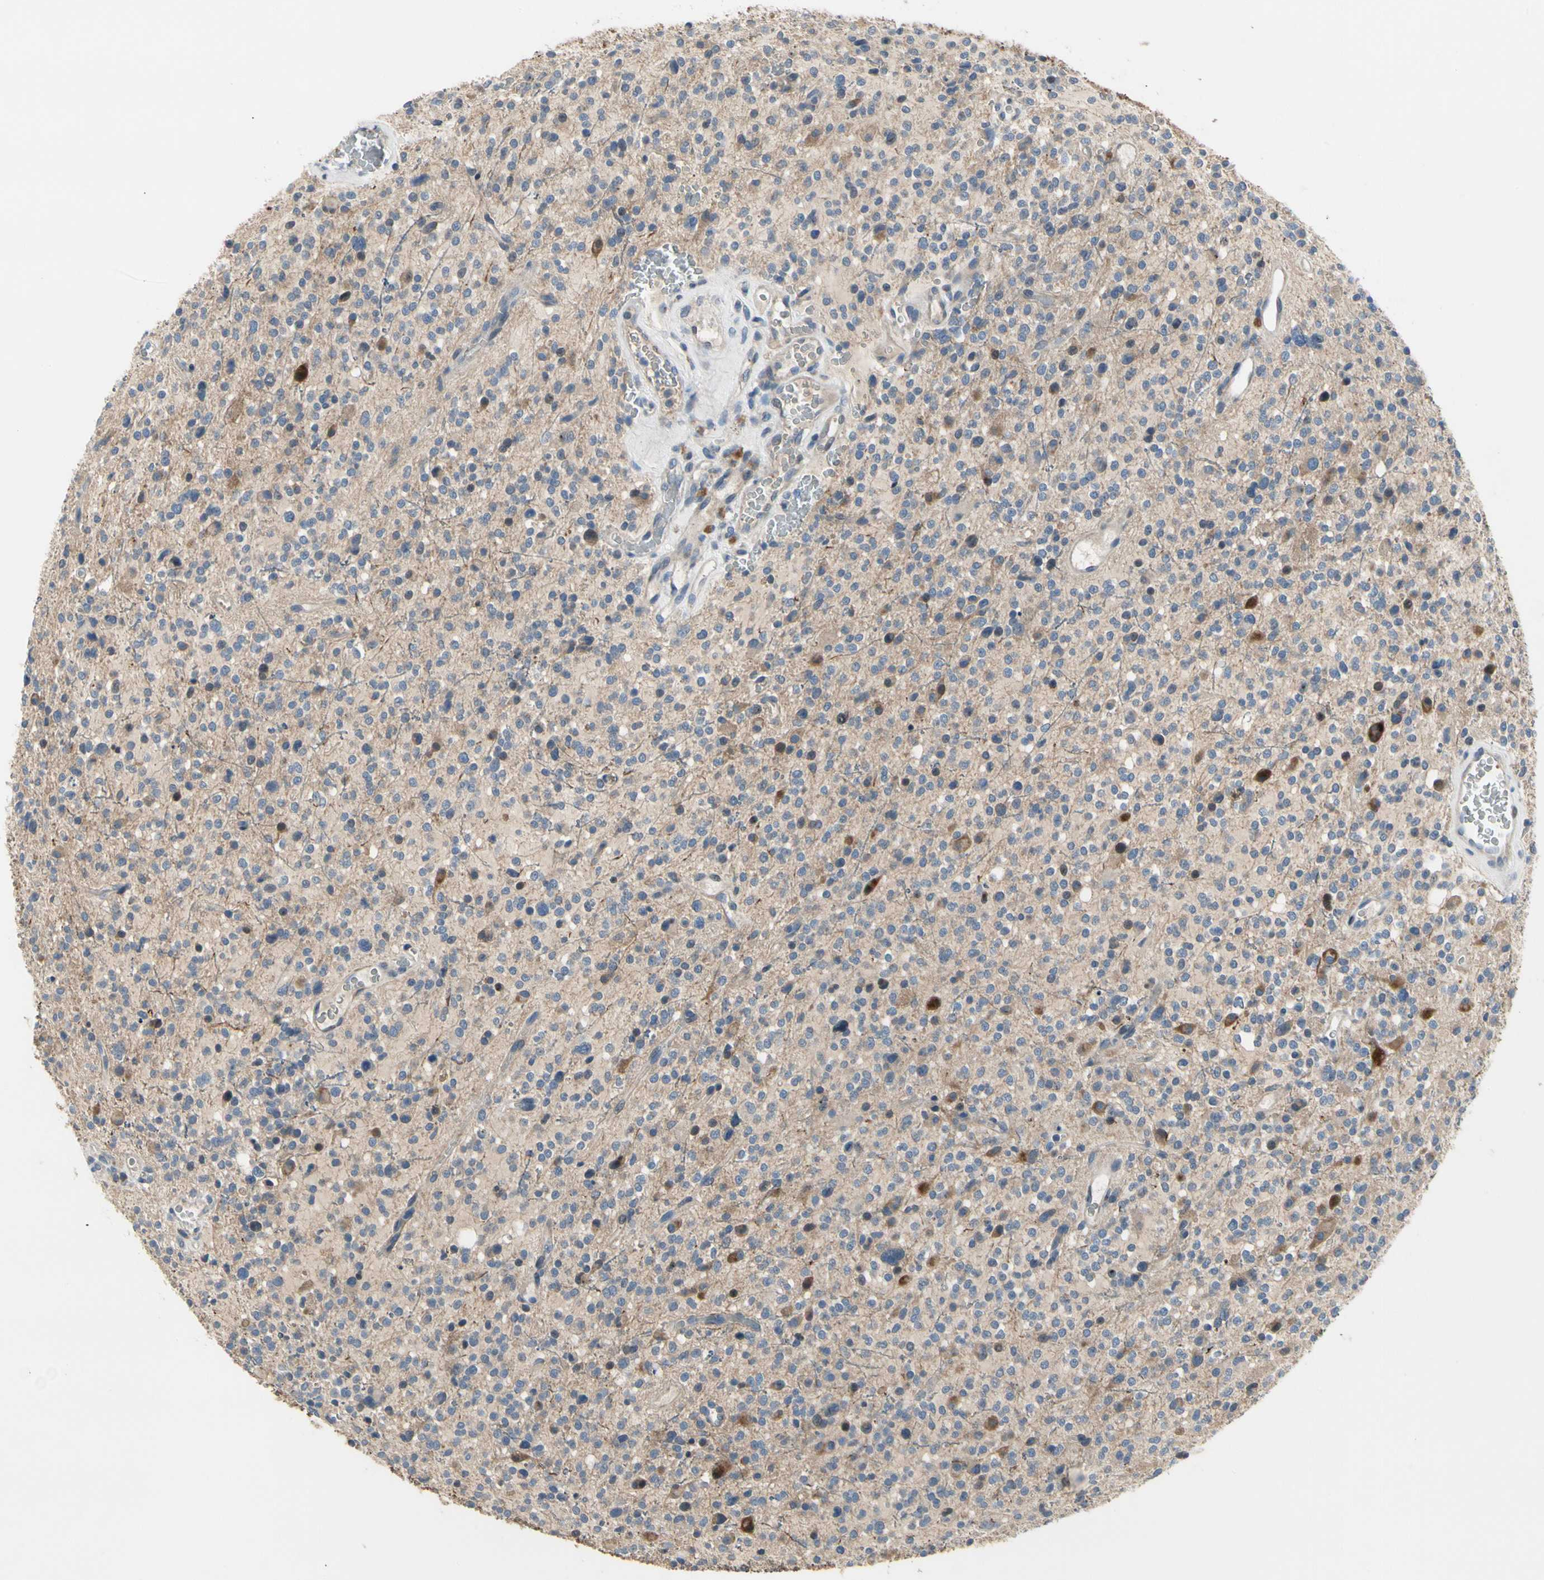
{"staining": {"intensity": "moderate", "quantity": "<25%", "location": "cytoplasmic/membranous"}, "tissue": "glioma", "cell_type": "Tumor cells", "image_type": "cancer", "snomed": [{"axis": "morphology", "description": "Glioma, malignant, High grade"}, {"axis": "topography", "description": "Brain"}], "caption": "Protein expression analysis of human malignant glioma (high-grade) reveals moderate cytoplasmic/membranous staining in approximately <25% of tumor cells.", "gene": "NFASC", "patient": {"sex": "male", "age": 48}}